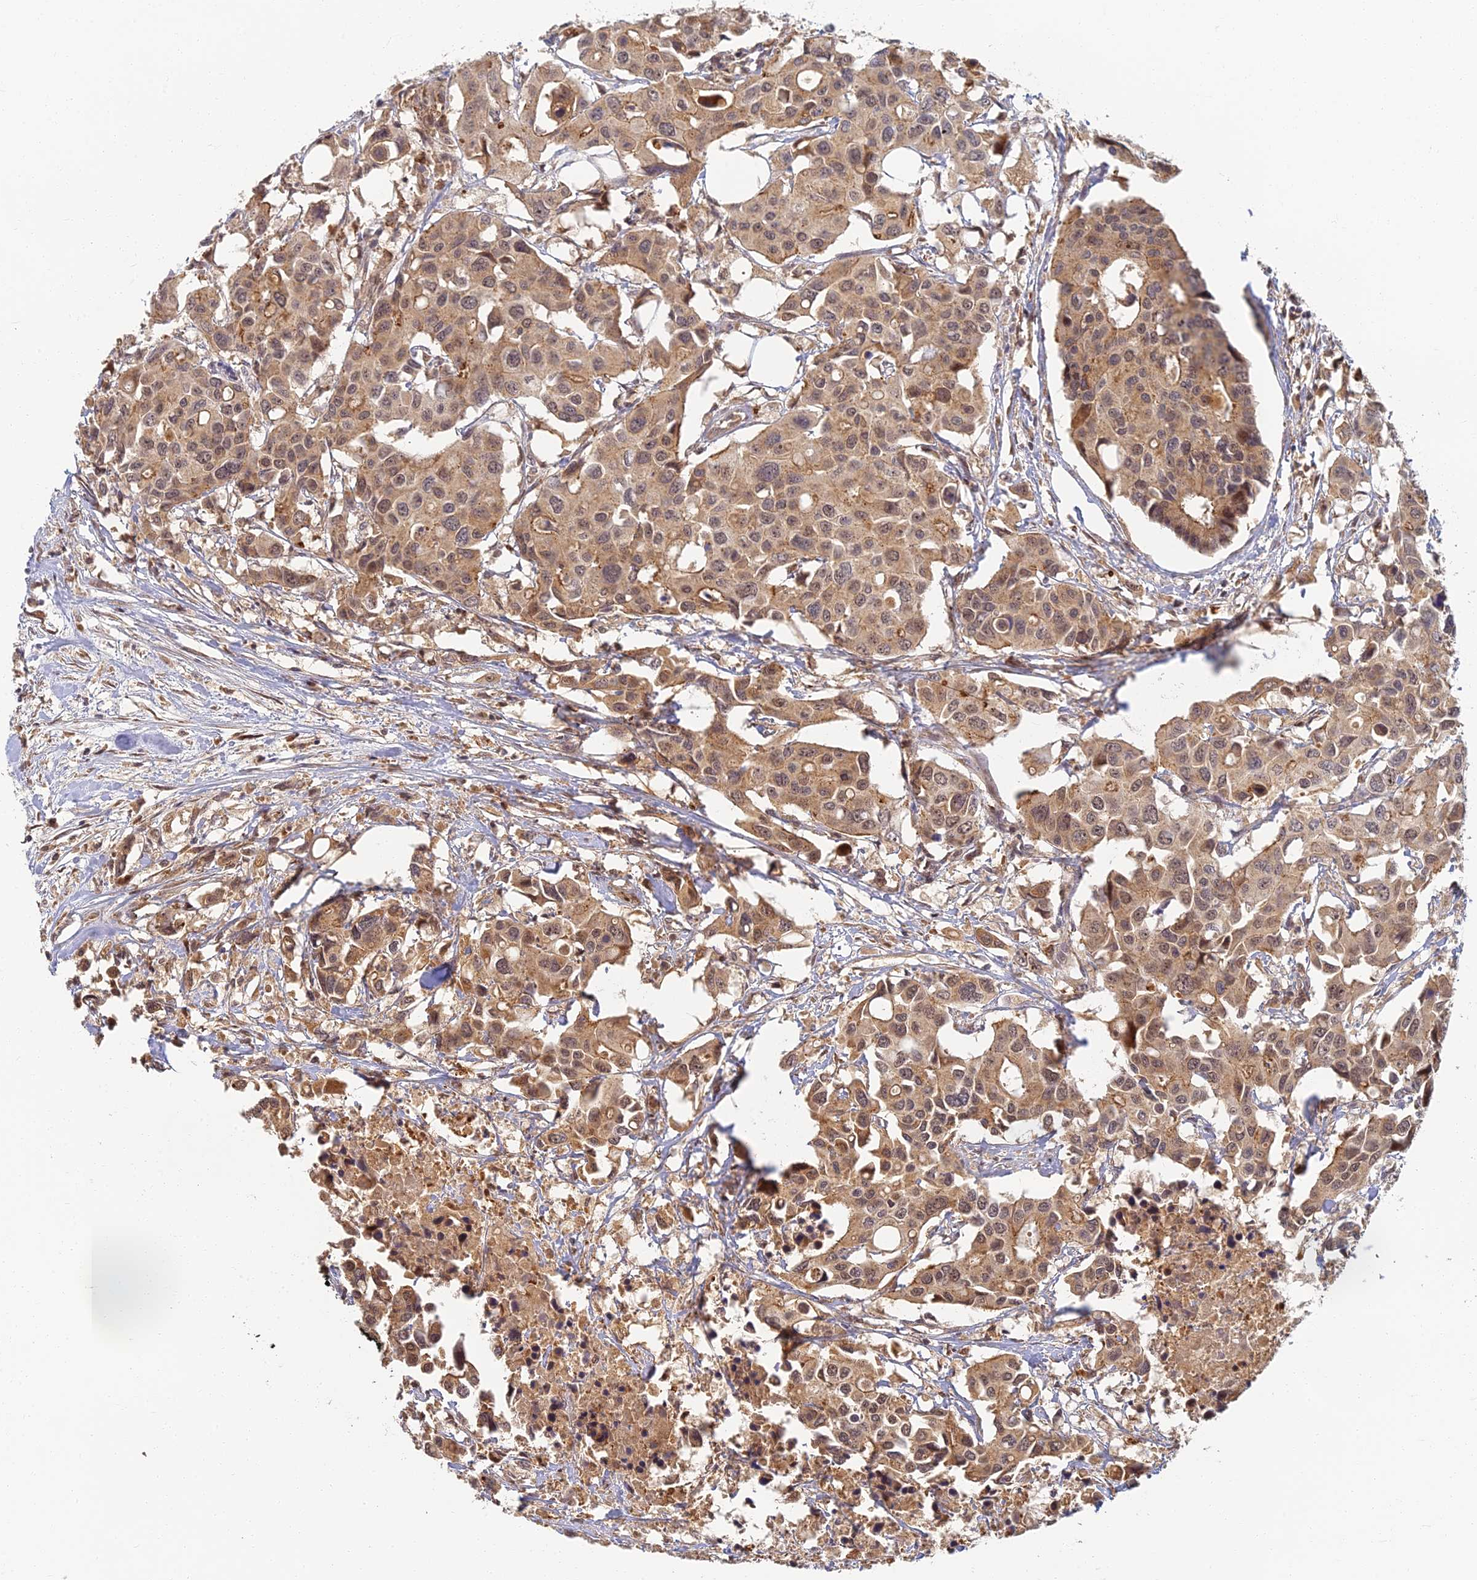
{"staining": {"intensity": "moderate", "quantity": ">75%", "location": "cytoplasmic/membranous"}, "tissue": "colorectal cancer", "cell_type": "Tumor cells", "image_type": "cancer", "snomed": [{"axis": "morphology", "description": "Adenocarcinoma, NOS"}, {"axis": "topography", "description": "Colon"}], "caption": "This histopathology image demonstrates adenocarcinoma (colorectal) stained with immunohistochemistry to label a protein in brown. The cytoplasmic/membranous of tumor cells show moderate positivity for the protein. Nuclei are counter-stained blue.", "gene": "RGL3", "patient": {"sex": "male", "age": 77}}